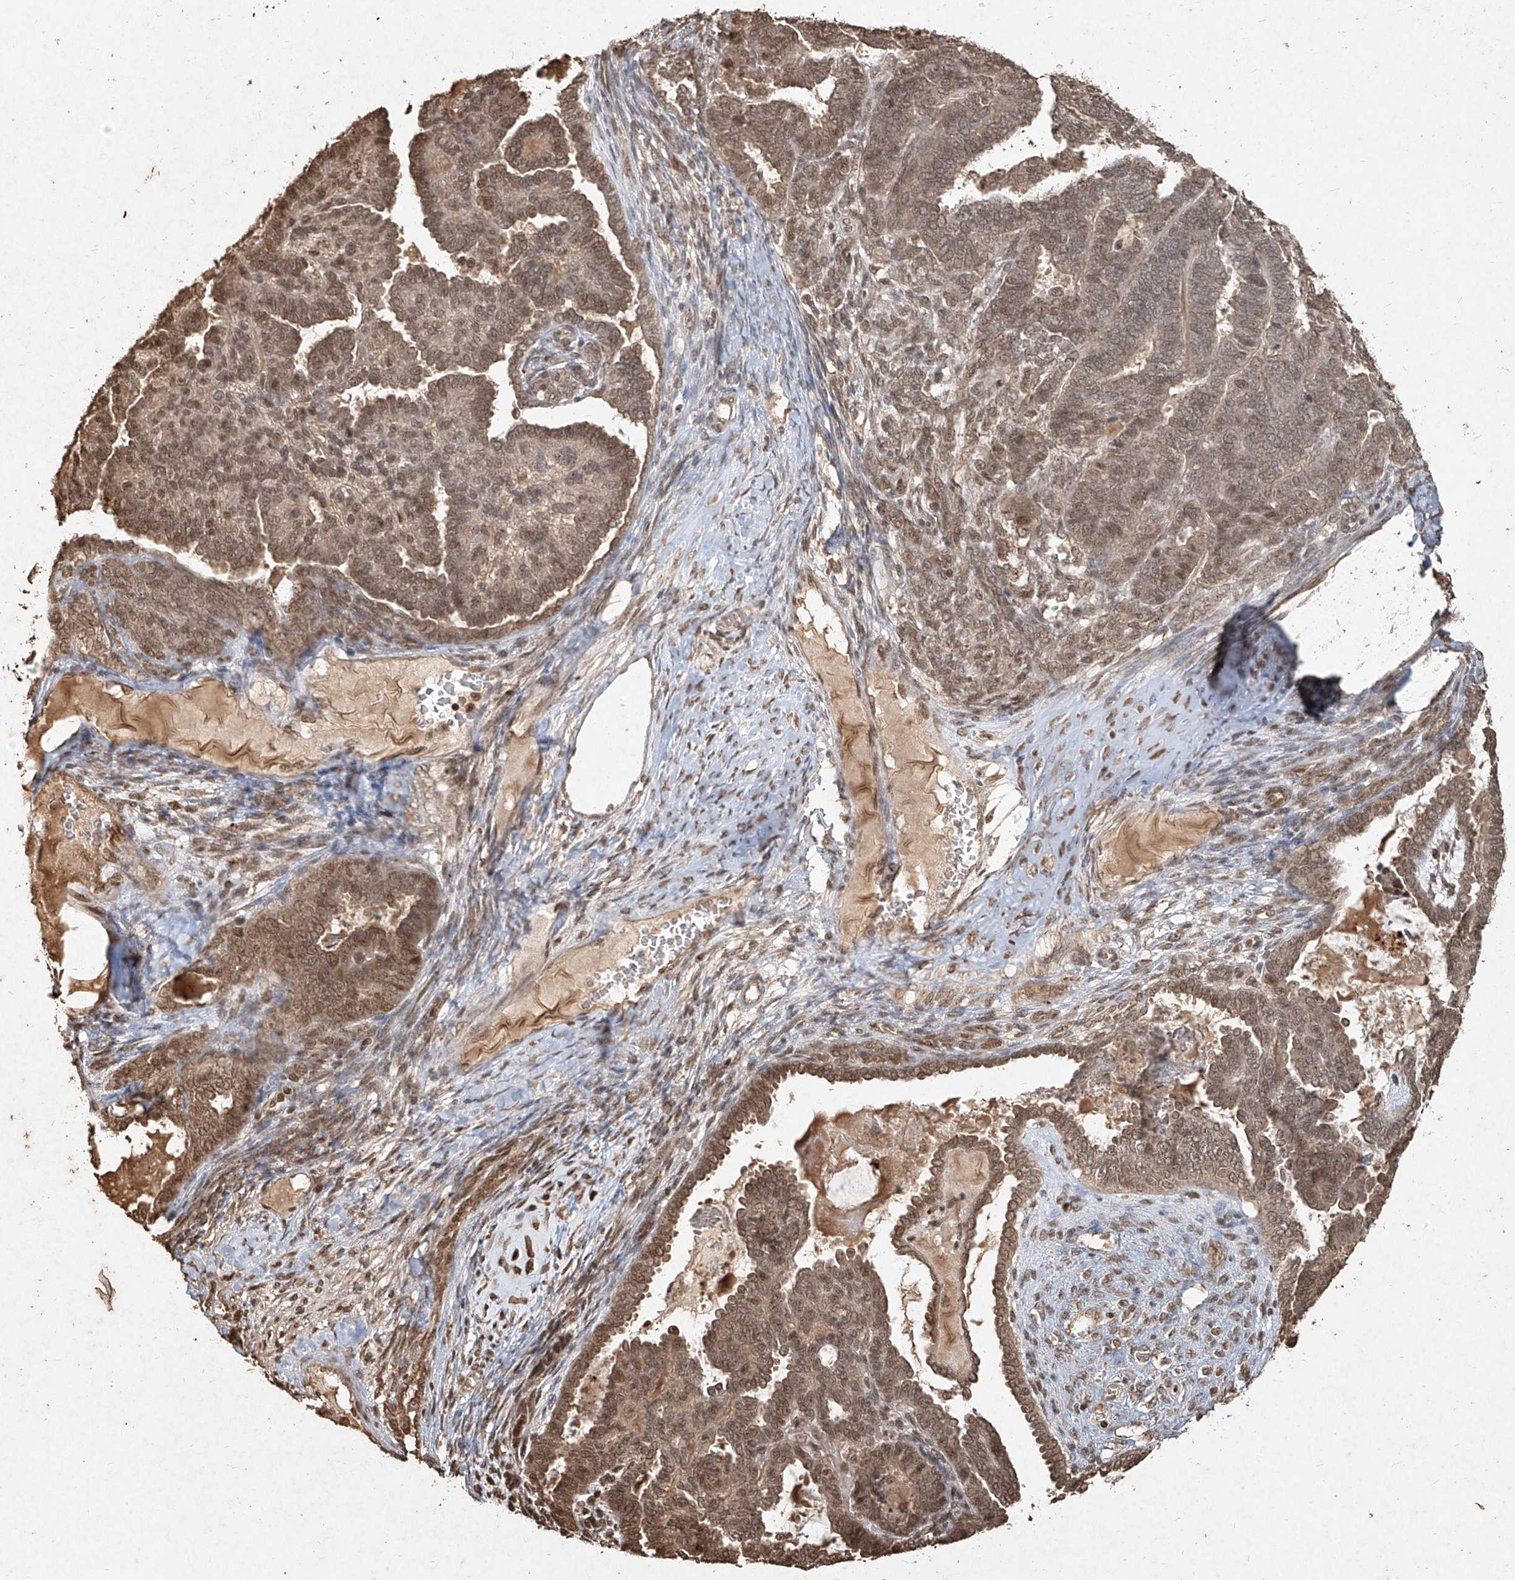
{"staining": {"intensity": "moderate", "quantity": ">75%", "location": "cytoplasmic/membranous,nuclear"}, "tissue": "endometrial cancer", "cell_type": "Tumor cells", "image_type": "cancer", "snomed": [{"axis": "morphology", "description": "Neoplasm, malignant, NOS"}, {"axis": "topography", "description": "Endometrium"}], "caption": "An image of human endometrial cancer (neoplasm (malignant)) stained for a protein demonstrates moderate cytoplasmic/membranous and nuclear brown staining in tumor cells. The protein of interest is stained brown, and the nuclei are stained in blue (DAB IHC with brightfield microscopy, high magnification).", "gene": "UBE2K", "patient": {"sex": "female", "age": 74}}